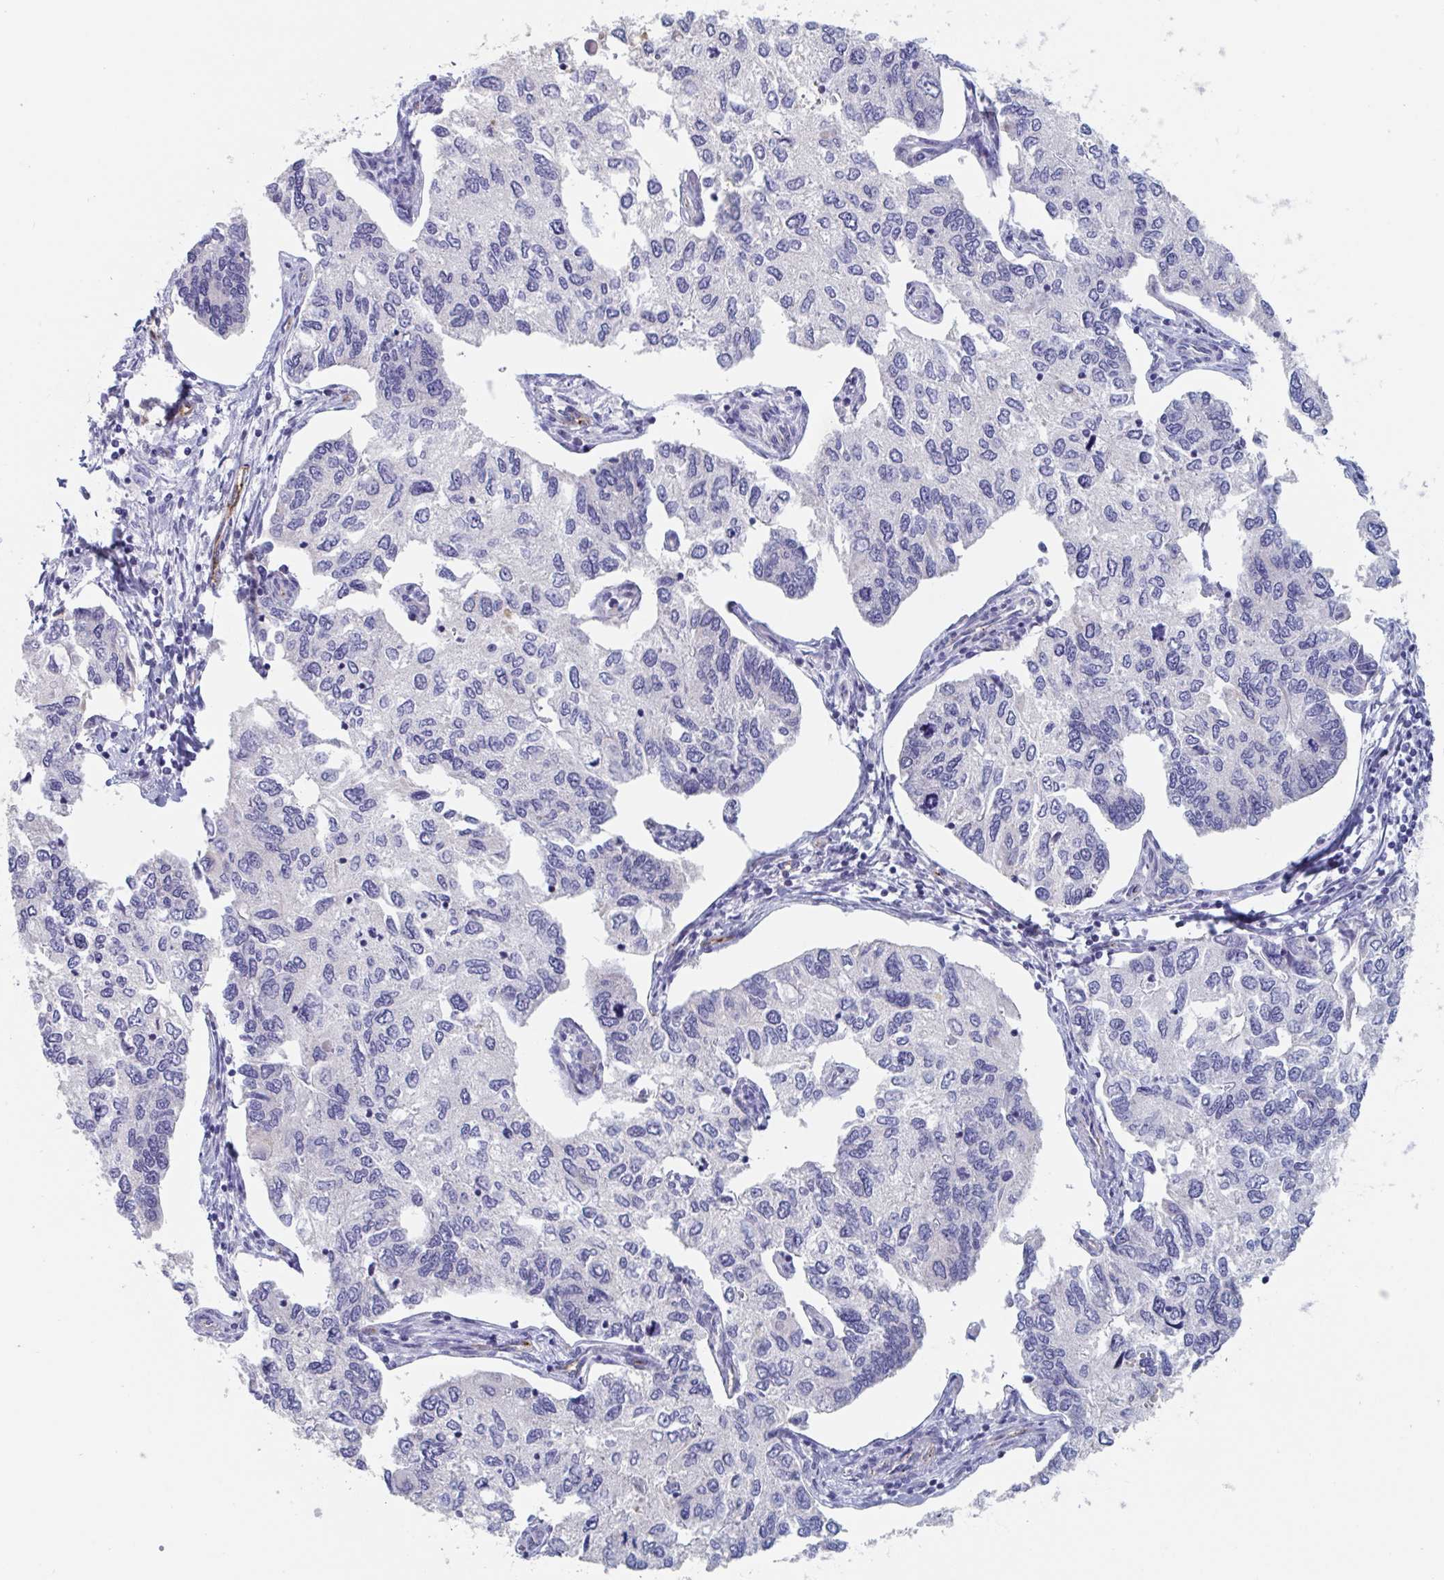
{"staining": {"intensity": "negative", "quantity": "none", "location": "none"}, "tissue": "endometrial cancer", "cell_type": "Tumor cells", "image_type": "cancer", "snomed": [{"axis": "morphology", "description": "Carcinoma, NOS"}, {"axis": "topography", "description": "Uterus"}], "caption": "Human endometrial cancer (carcinoma) stained for a protein using IHC demonstrates no expression in tumor cells.", "gene": "ABHD16A", "patient": {"sex": "female", "age": 76}}